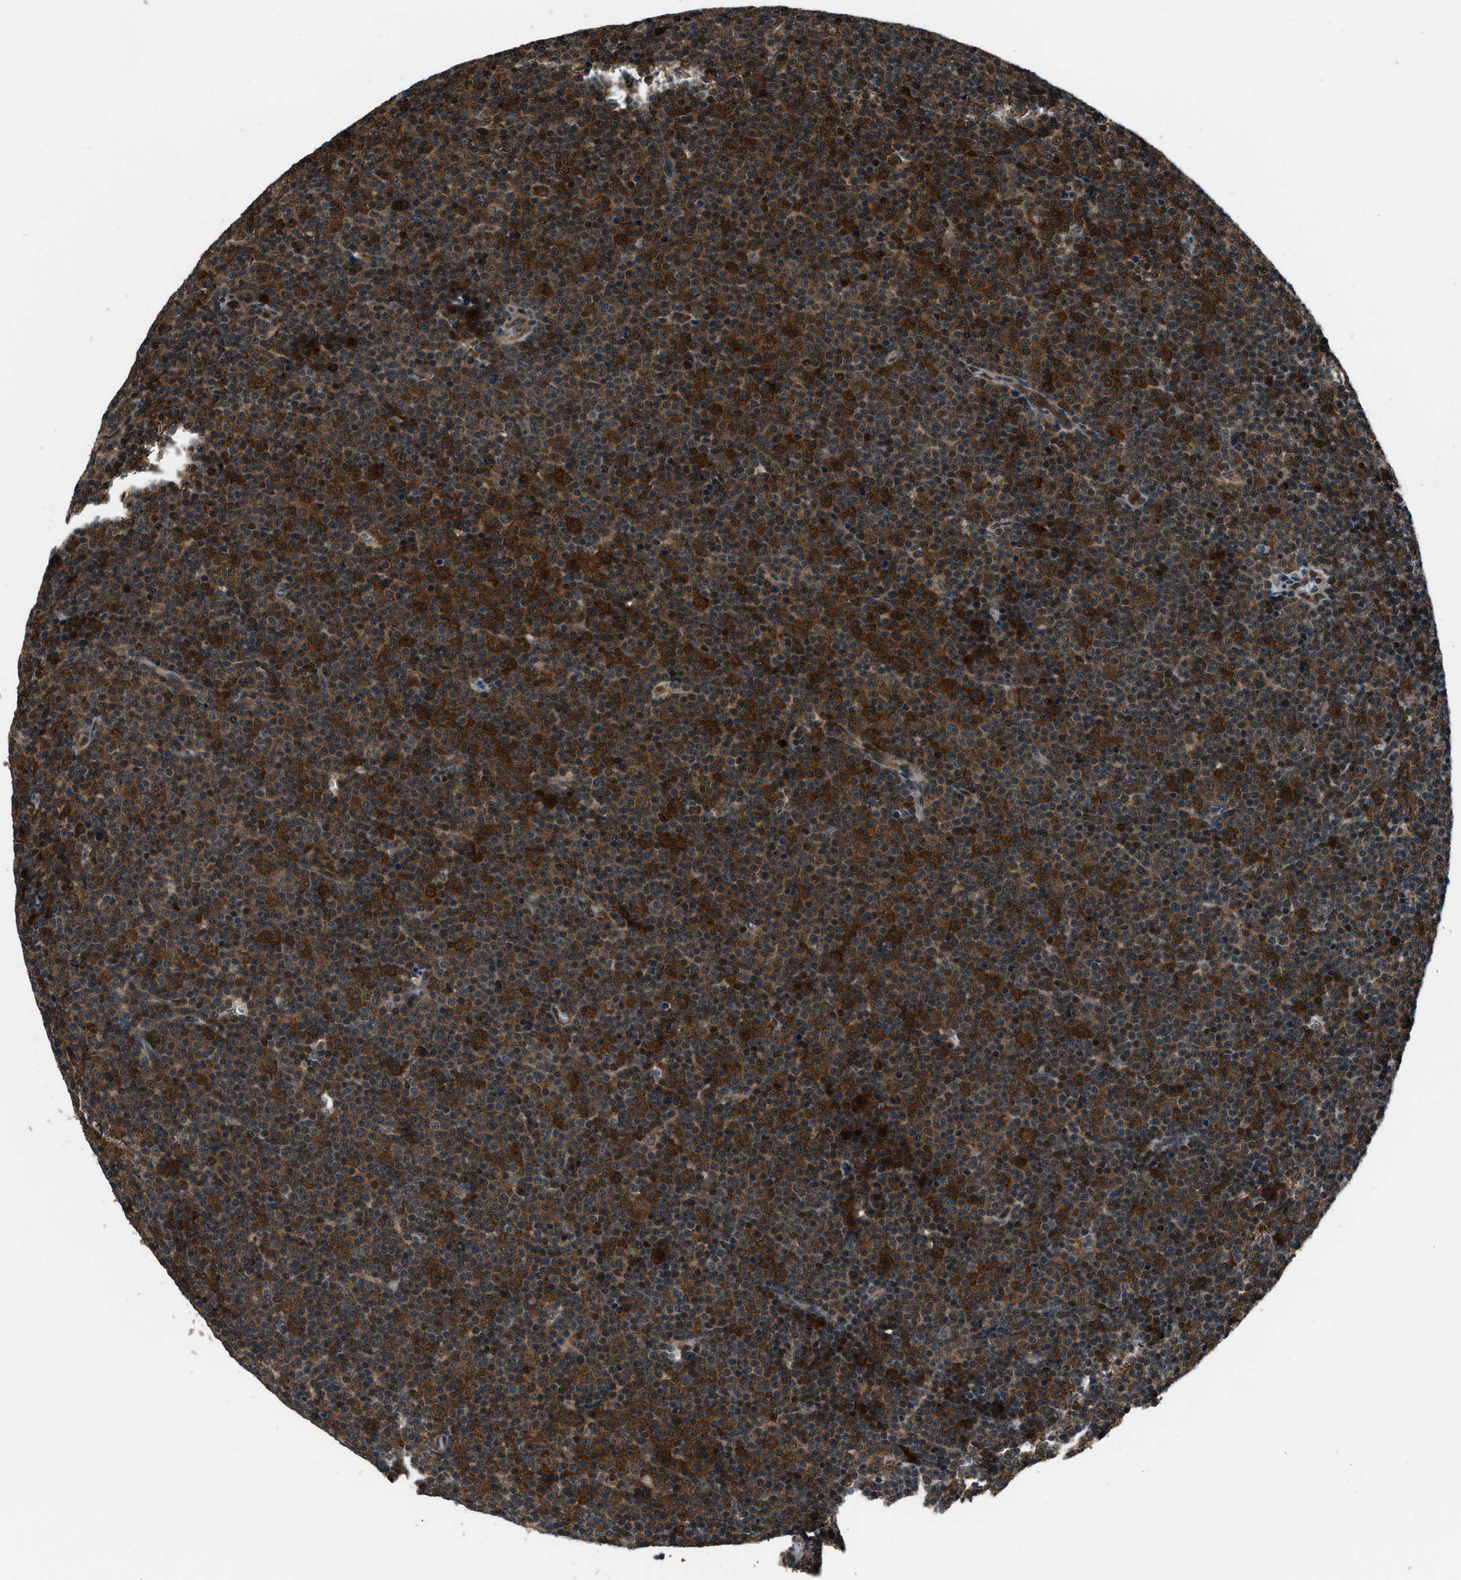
{"staining": {"intensity": "strong", "quantity": ">75%", "location": "cytoplasmic/membranous,nuclear"}, "tissue": "lymphoma", "cell_type": "Tumor cells", "image_type": "cancer", "snomed": [{"axis": "morphology", "description": "Malignant lymphoma, non-Hodgkin's type, Low grade"}, {"axis": "topography", "description": "Lymph node"}], "caption": "Immunohistochemical staining of human lymphoma demonstrates high levels of strong cytoplasmic/membranous and nuclear expression in approximately >75% of tumor cells.", "gene": "NUDCD3", "patient": {"sex": "female", "age": 67}}